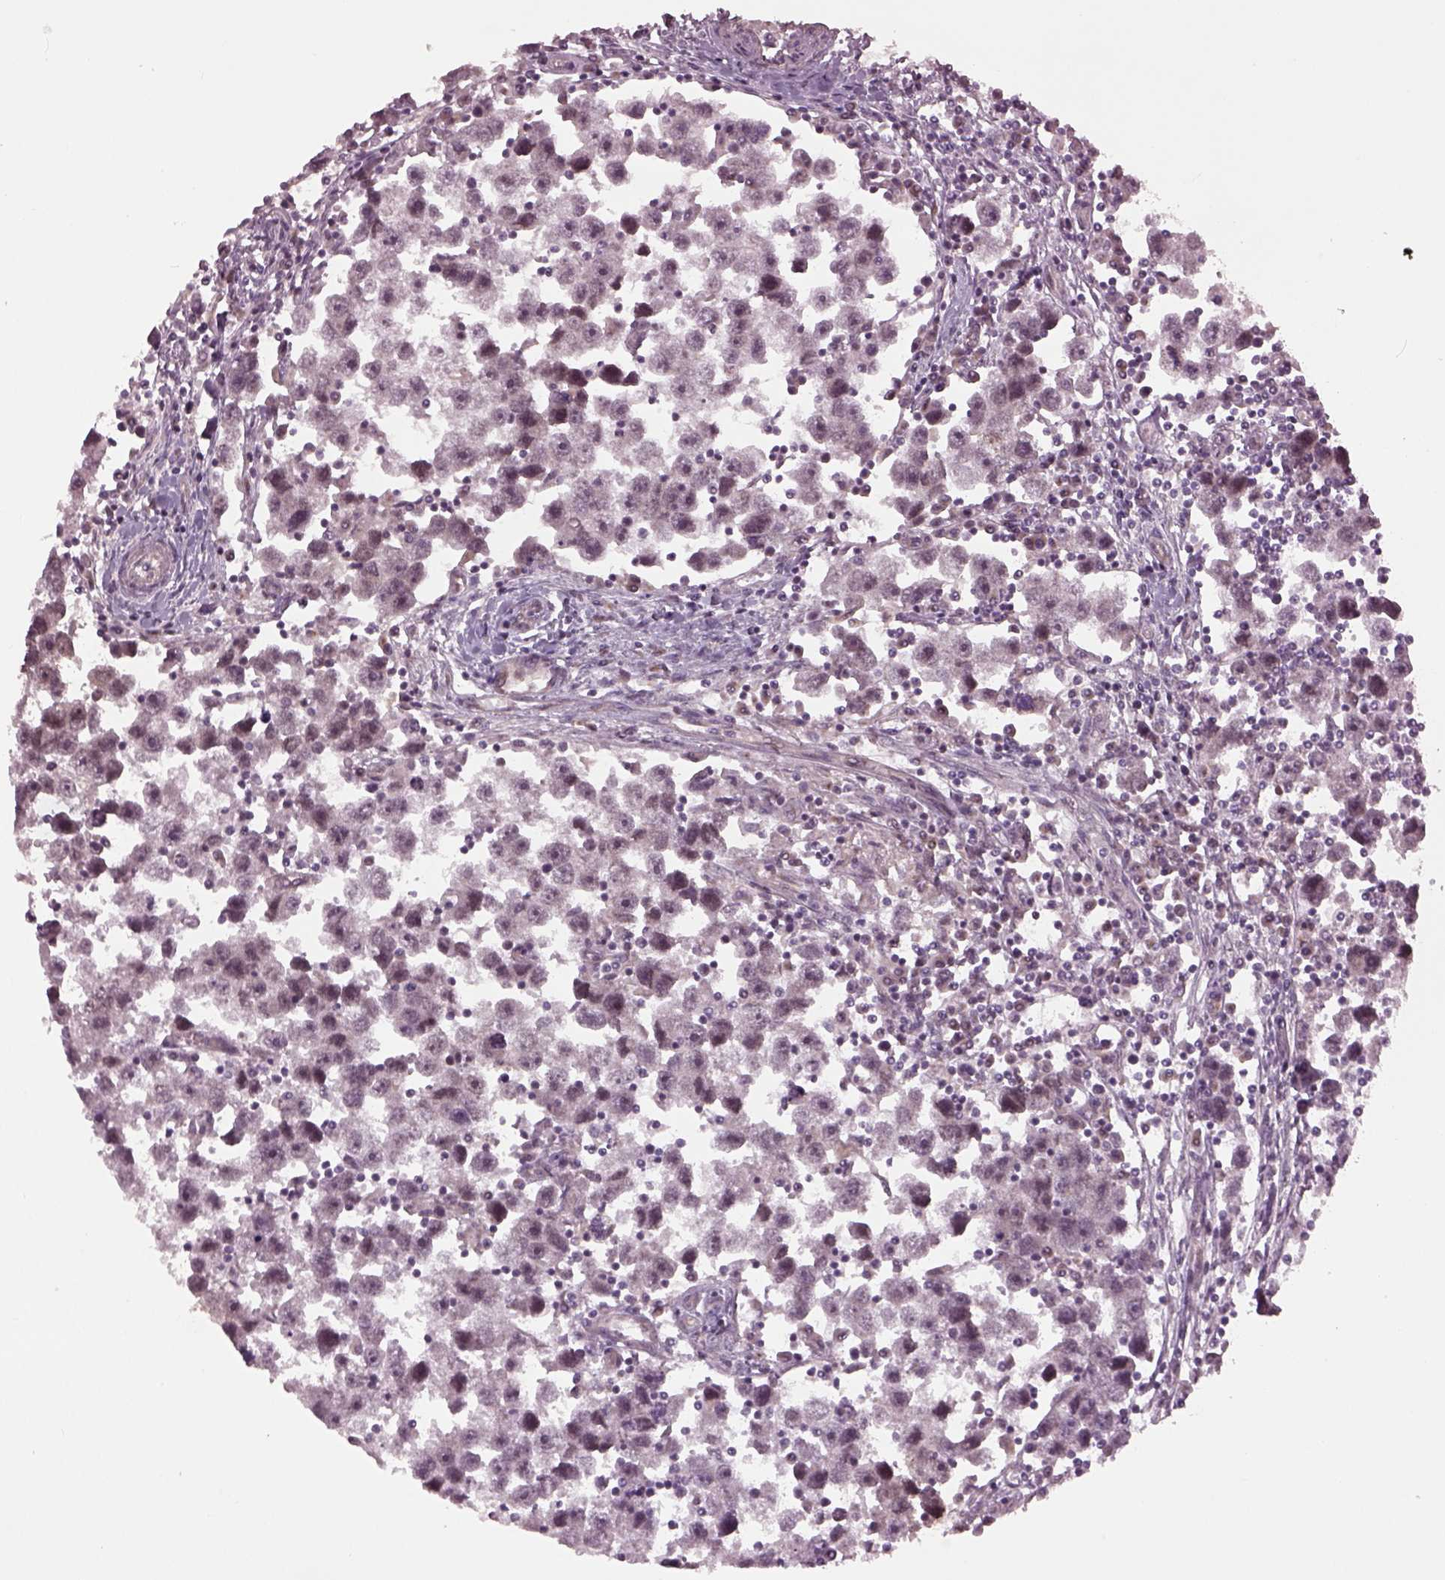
{"staining": {"intensity": "negative", "quantity": "none", "location": "none"}, "tissue": "testis cancer", "cell_type": "Tumor cells", "image_type": "cancer", "snomed": [{"axis": "morphology", "description": "Seminoma, NOS"}, {"axis": "topography", "description": "Testis"}], "caption": "The immunohistochemistry (IHC) image has no significant positivity in tumor cells of testis cancer tissue.", "gene": "RUFY3", "patient": {"sex": "male", "age": 30}}